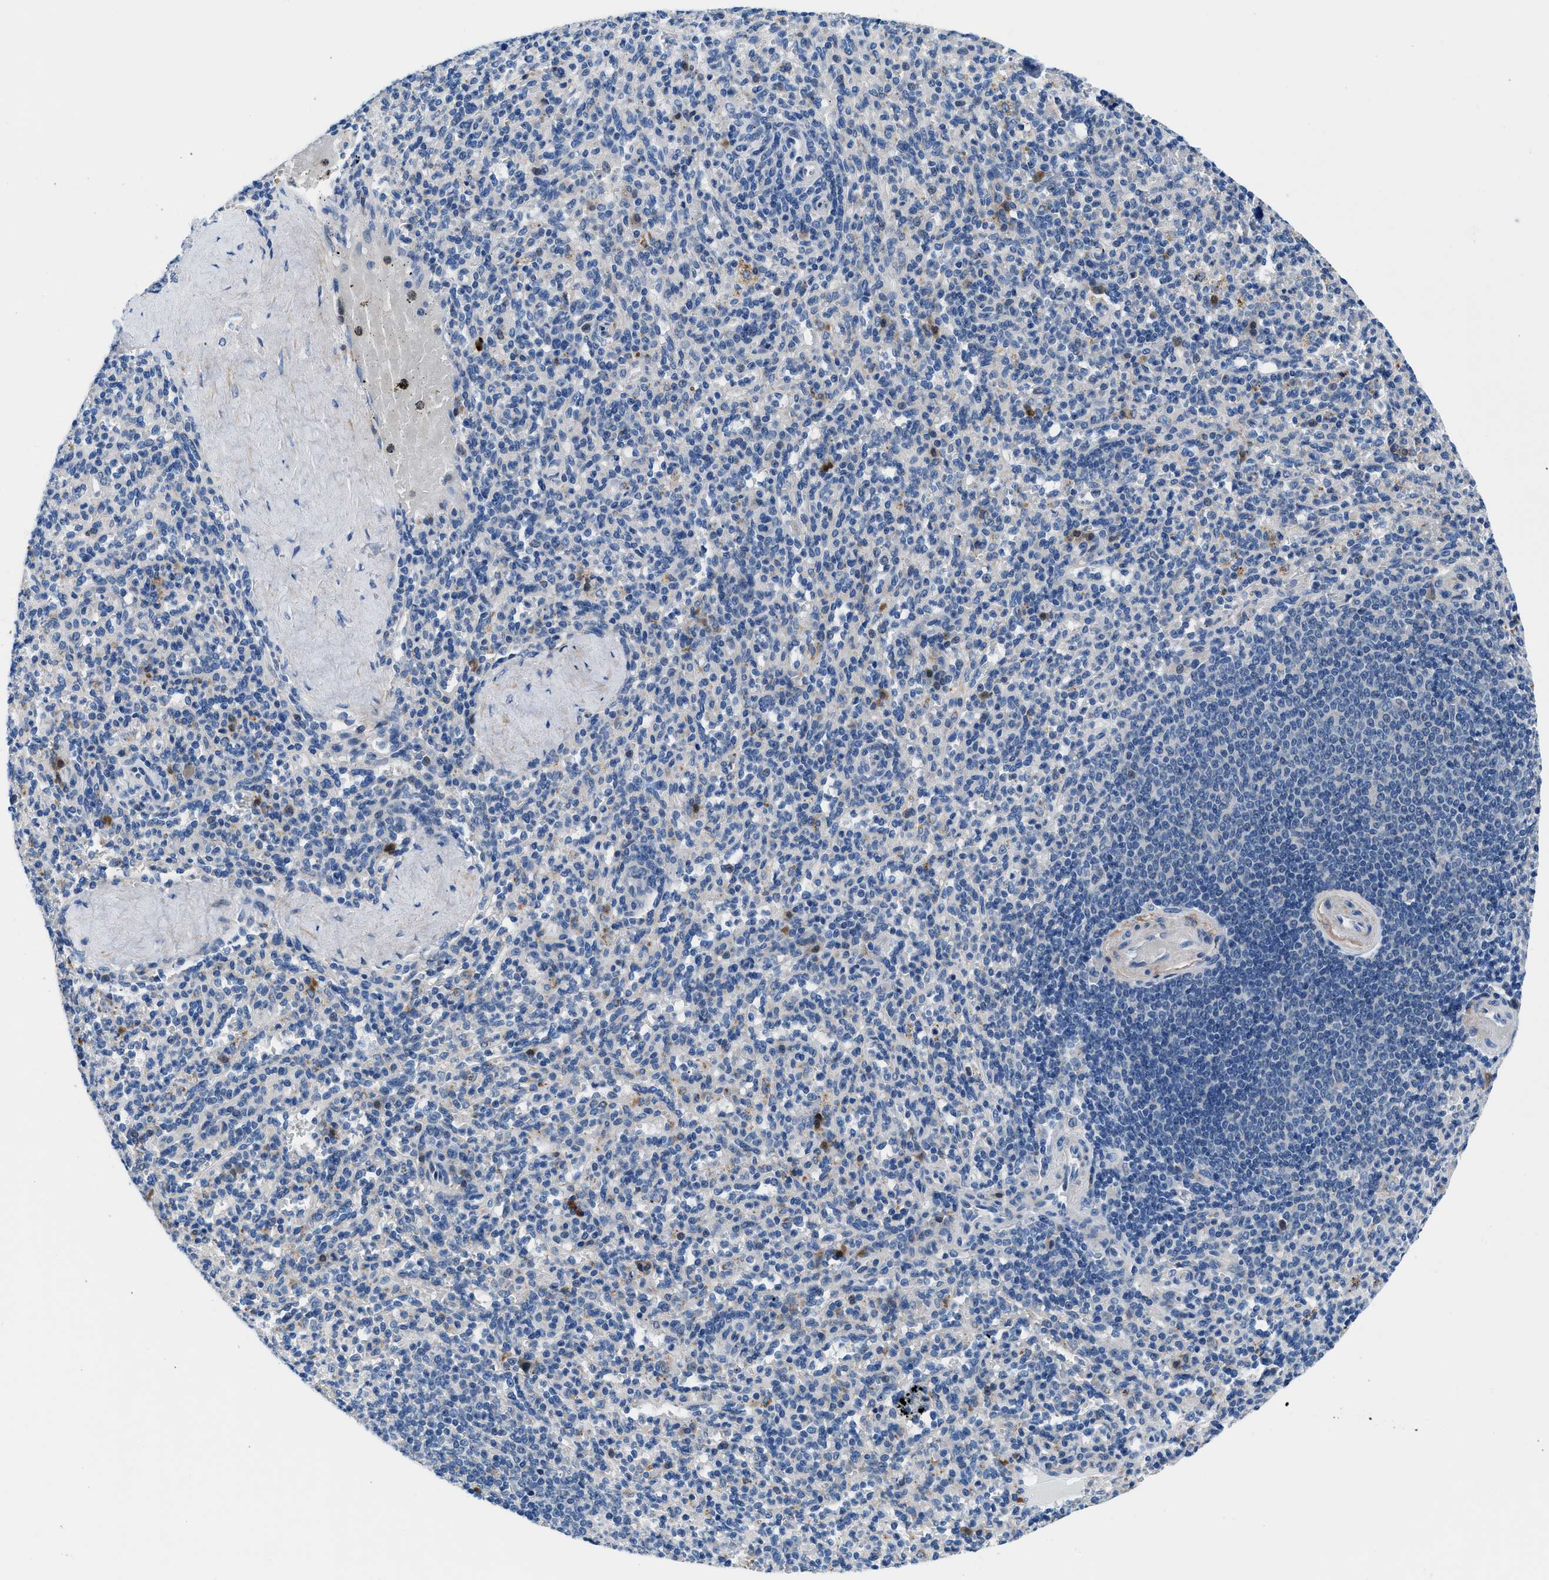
{"staining": {"intensity": "moderate", "quantity": "<25%", "location": "cytoplasmic/membranous"}, "tissue": "spleen", "cell_type": "Cells in red pulp", "image_type": "normal", "snomed": [{"axis": "morphology", "description": "Normal tissue, NOS"}, {"axis": "topography", "description": "Spleen"}], "caption": "Immunohistochemistry (IHC) micrograph of unremarkable human spleen stained for a protein (brown), which reveals low levels of moderate cytoplasmic/membranous staining in about <25% of cells in red pulp.", "gene": "UAP1", "patient": {"sex": "male", "age": 36}}